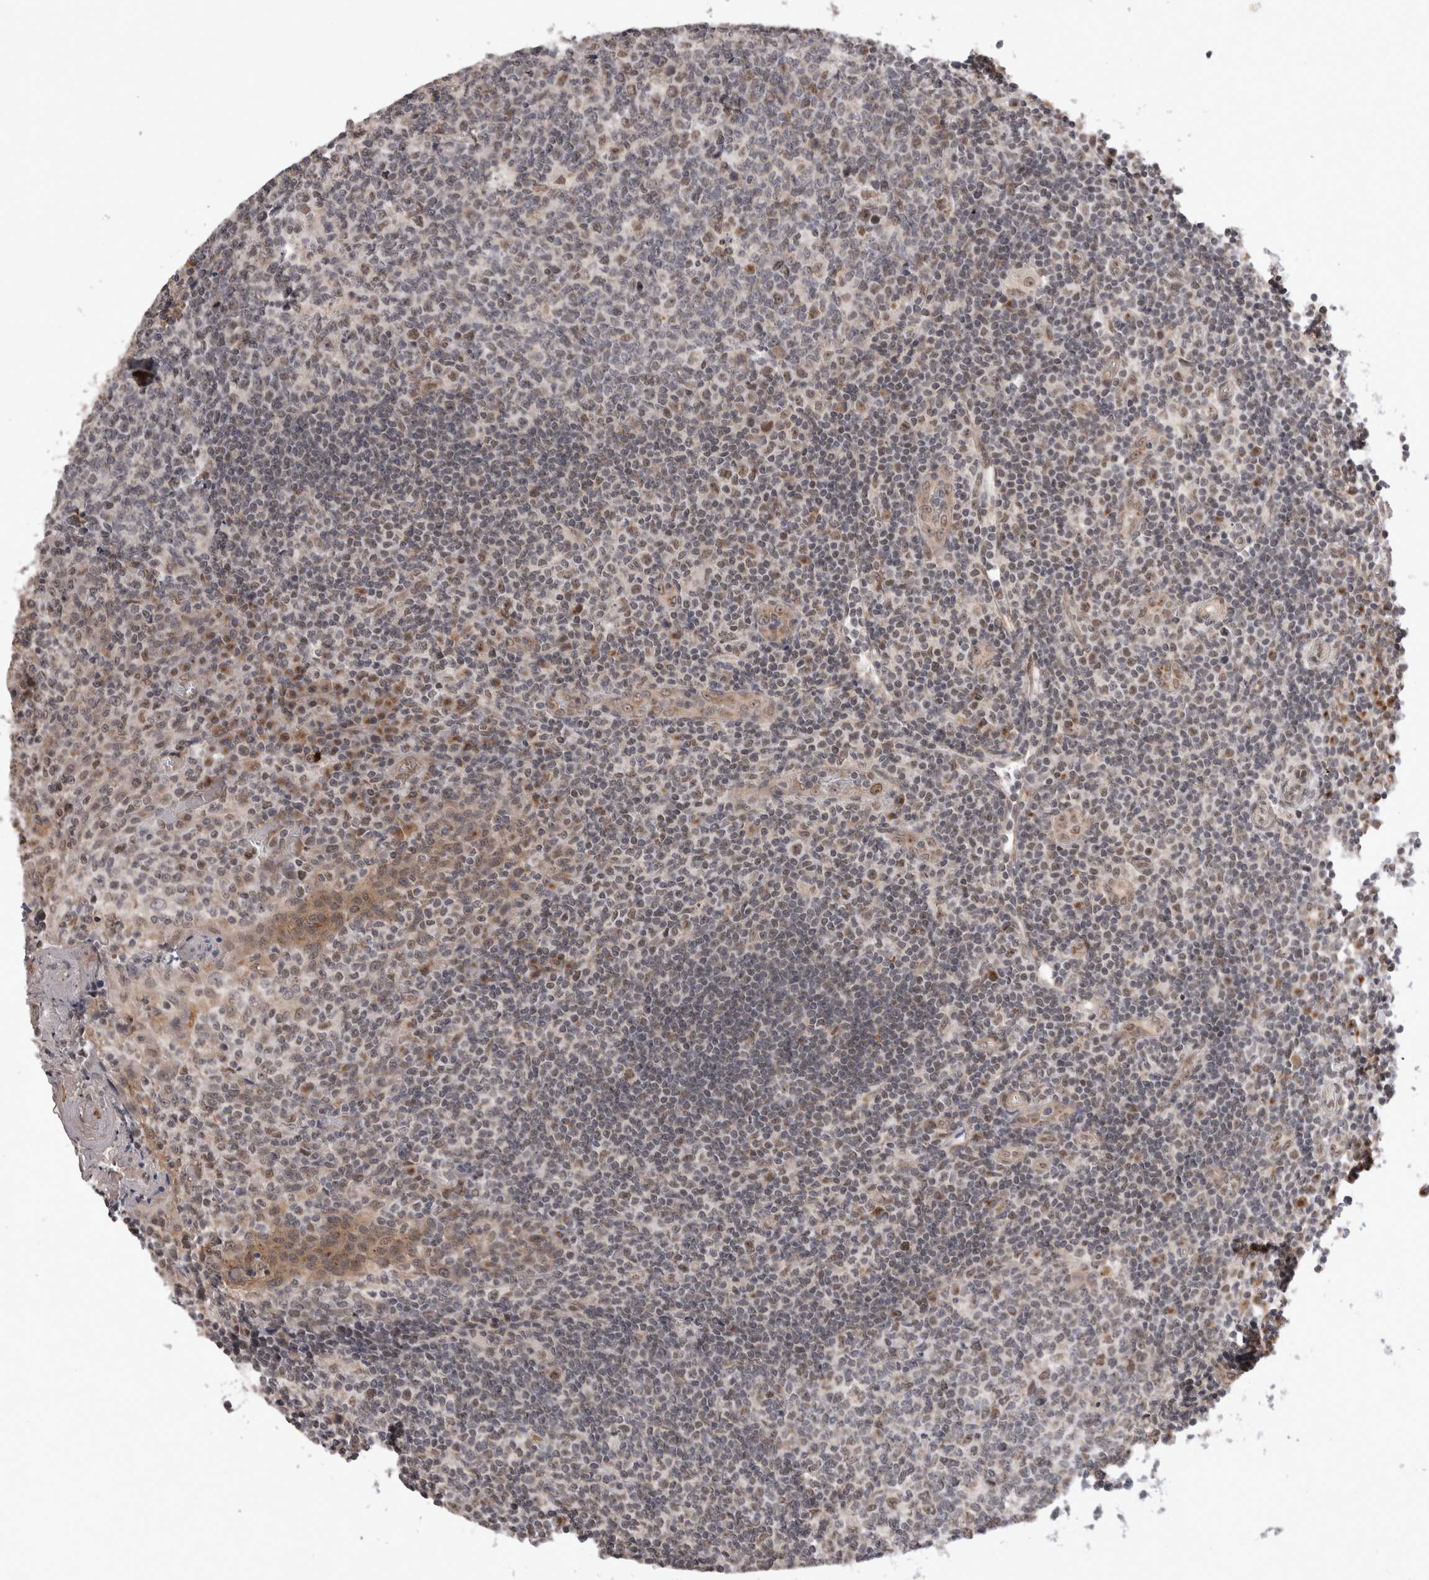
{"staining": {"intensity": "moderate", "quantity": "25%-75%", "location": "nuclear"}, "tissue": "tonsil", "cell_type": "Germinal center cells", "image_type": "normal", "snomed": [{"axis": "morphology", "description": "Normal tissue, NOS"}, {"axis": "topography", "description": "Tonsil"}], "caption": "Tonsil stained for a protein demonstrates moderate nuclear positivity in germinal center cells. (Stains: DAB (3,3'-diaminobenzidine) in brown, nuclei in blue, Microscopy: brightfield microscopy at high magnification).", "gene": "TMEM65", "patient": {"sex": "female", "age": 19}}